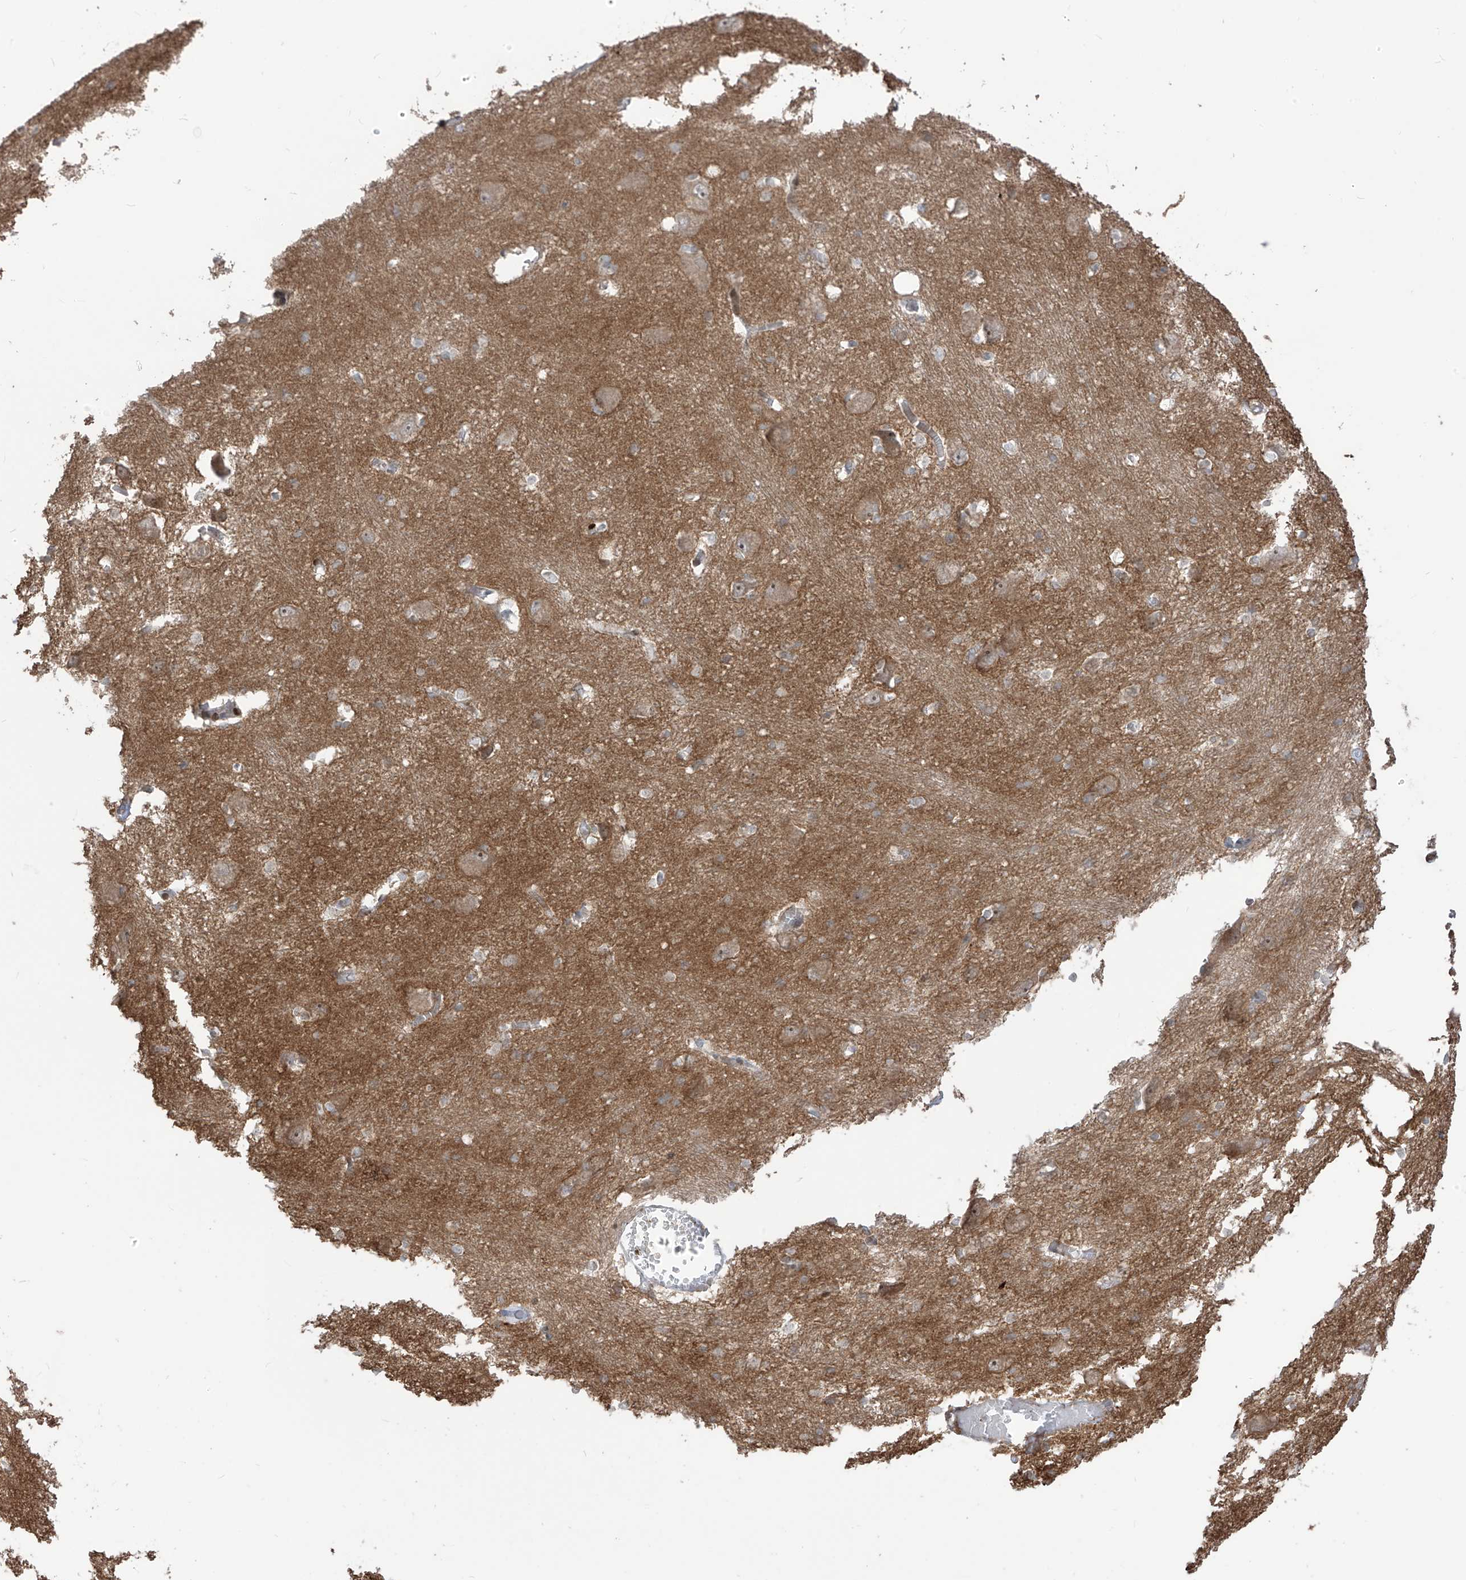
{"staining": {"intensity": "weak", "quantity": "25%-75%", "location": "cytoplasmic/membranous,nuclear"}, "tissue": "caudate", "cell_type": "Glial cells", "image_type": "normal", "snomed": [{"axis": "morphology", "description": "Normal tissue, NOS"}, {"axis": "topography", "description": "Lateral ventricle wall"}], "caption": "This photomicrograph demonstrates immunohistochemistry staining of normal caudate, with low weak cytoplasmic/membranous,nuclear expression in about 25%-75% of glial cells.", "gene": "LRRC74A", "patient": {"sex": "male", "age": 37}}